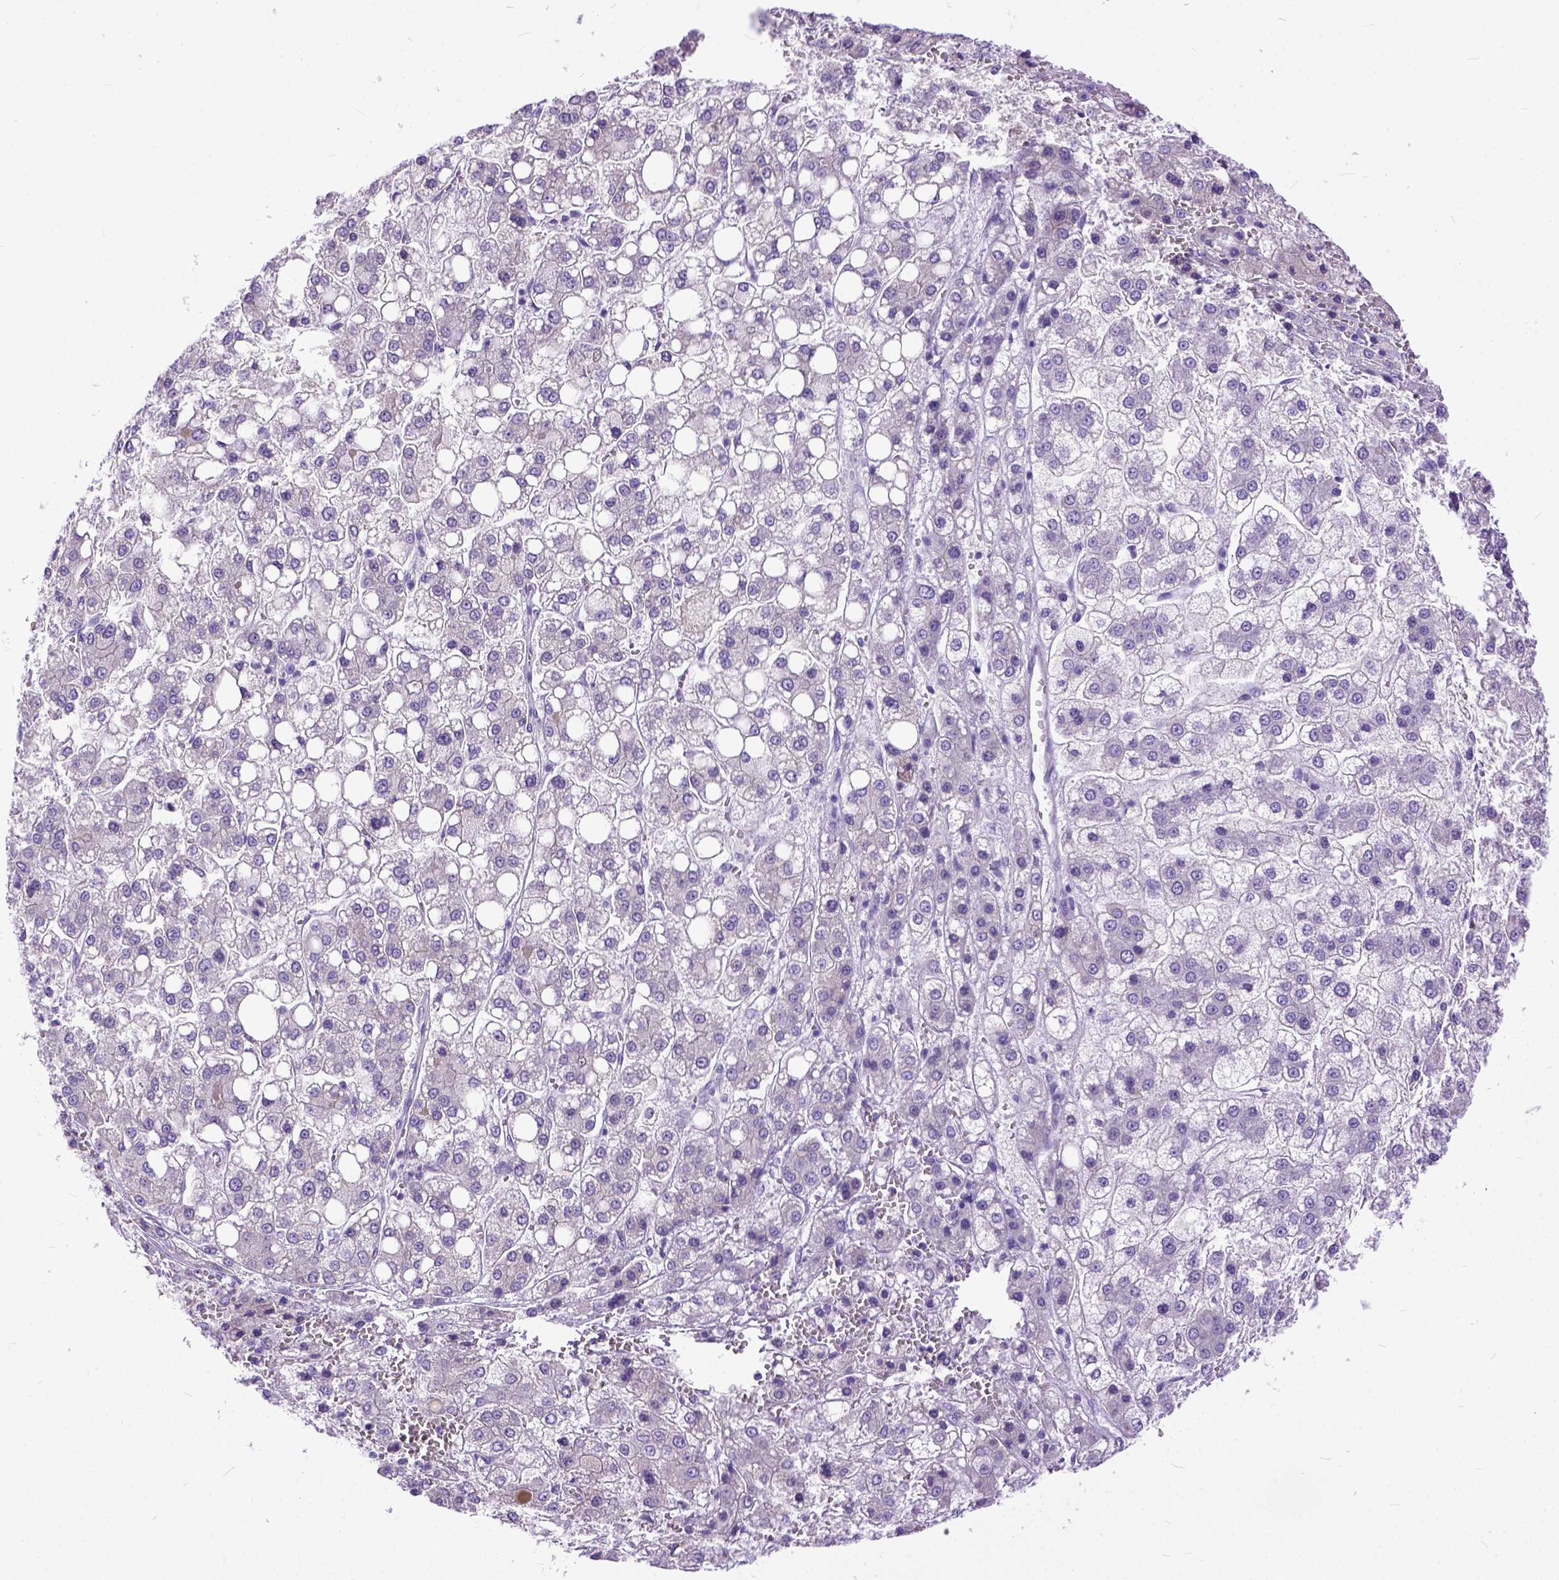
{"staining": {"intensity": "negative", "quantity": "none", "location": "none"}, "tissue": "liver cancer", "cell_type": "Tumor cells", "image_type": "cancer", "snomed": [{"axis": "morphology", "description": "Carcinoma, Hepatocellular, NOS"}, {"axis": "topography", "description": "Liver"}], "caption": "Immunohistochemical staining of liver cancer shows no significant expression in tumor cells. The staining is performed using DAB (3,3'-diaminobenzidine) brown chromogen with nuclei counter-stained in using hematoxylin.", "gene": "PPL", "patient": {"sex": "male", "age": 73}}